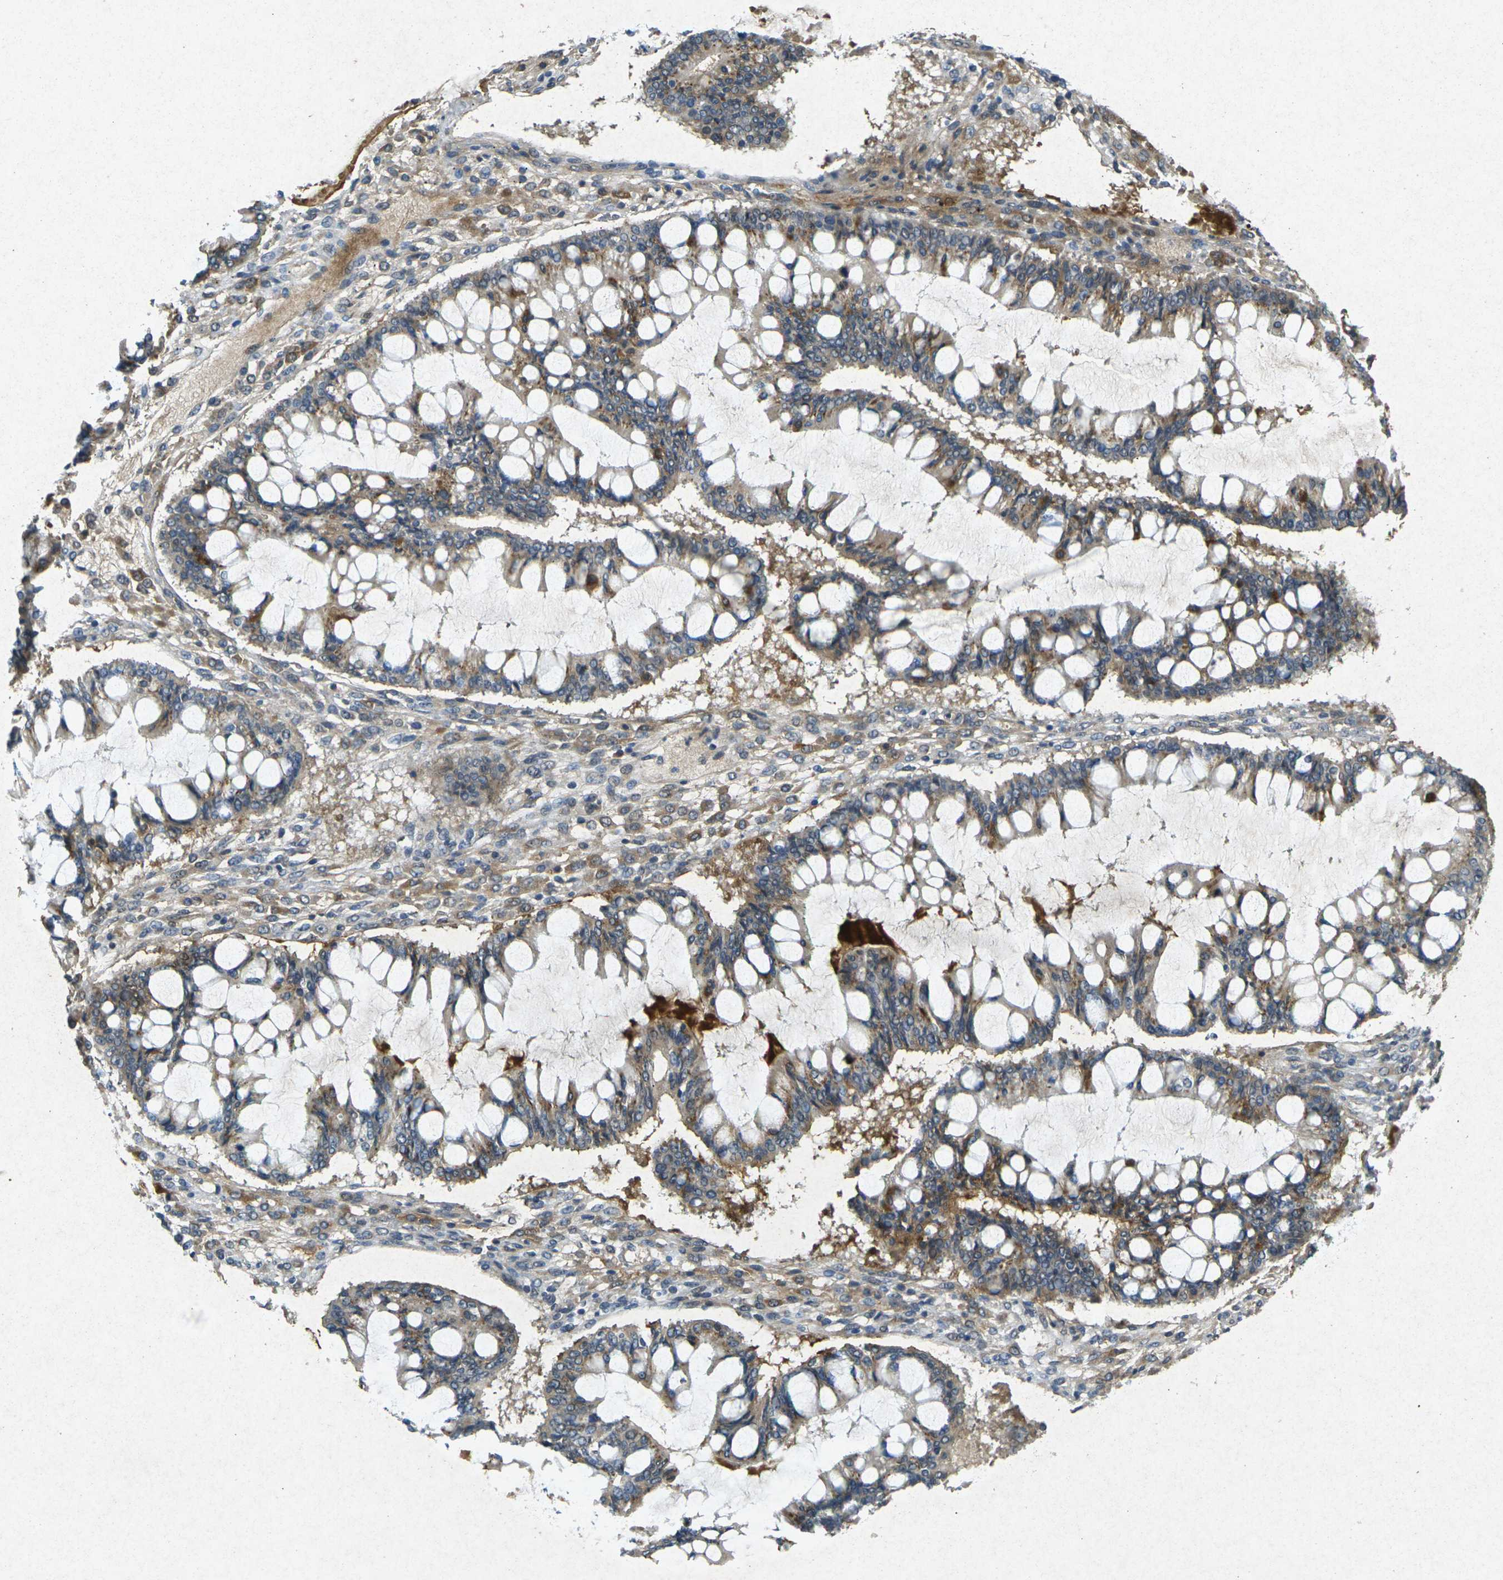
{"staining": {"intensity": "moderate", "quantity": ">75%", "location": "cytoplasmic/membranous"}, "tissue": "ovarian cancer", "cell_type": "Tumor cells", "image_type": "cancer", "snomed": [{"axis": "morphology", "description": "Cystadenocarcinoma, mucinous, NOS"}, {"axis": "topography", "description": "Ovary"}], "caption": "Immunohistochemistry (IHC) of human ovarian mucinous cystadenocarcinoma shows medium levels of moderate cytoplasmic/membranous positivity in about >75% of tumor cells.", "gene": "RGMA", "patient": {"sex": "female", "age": 73}}